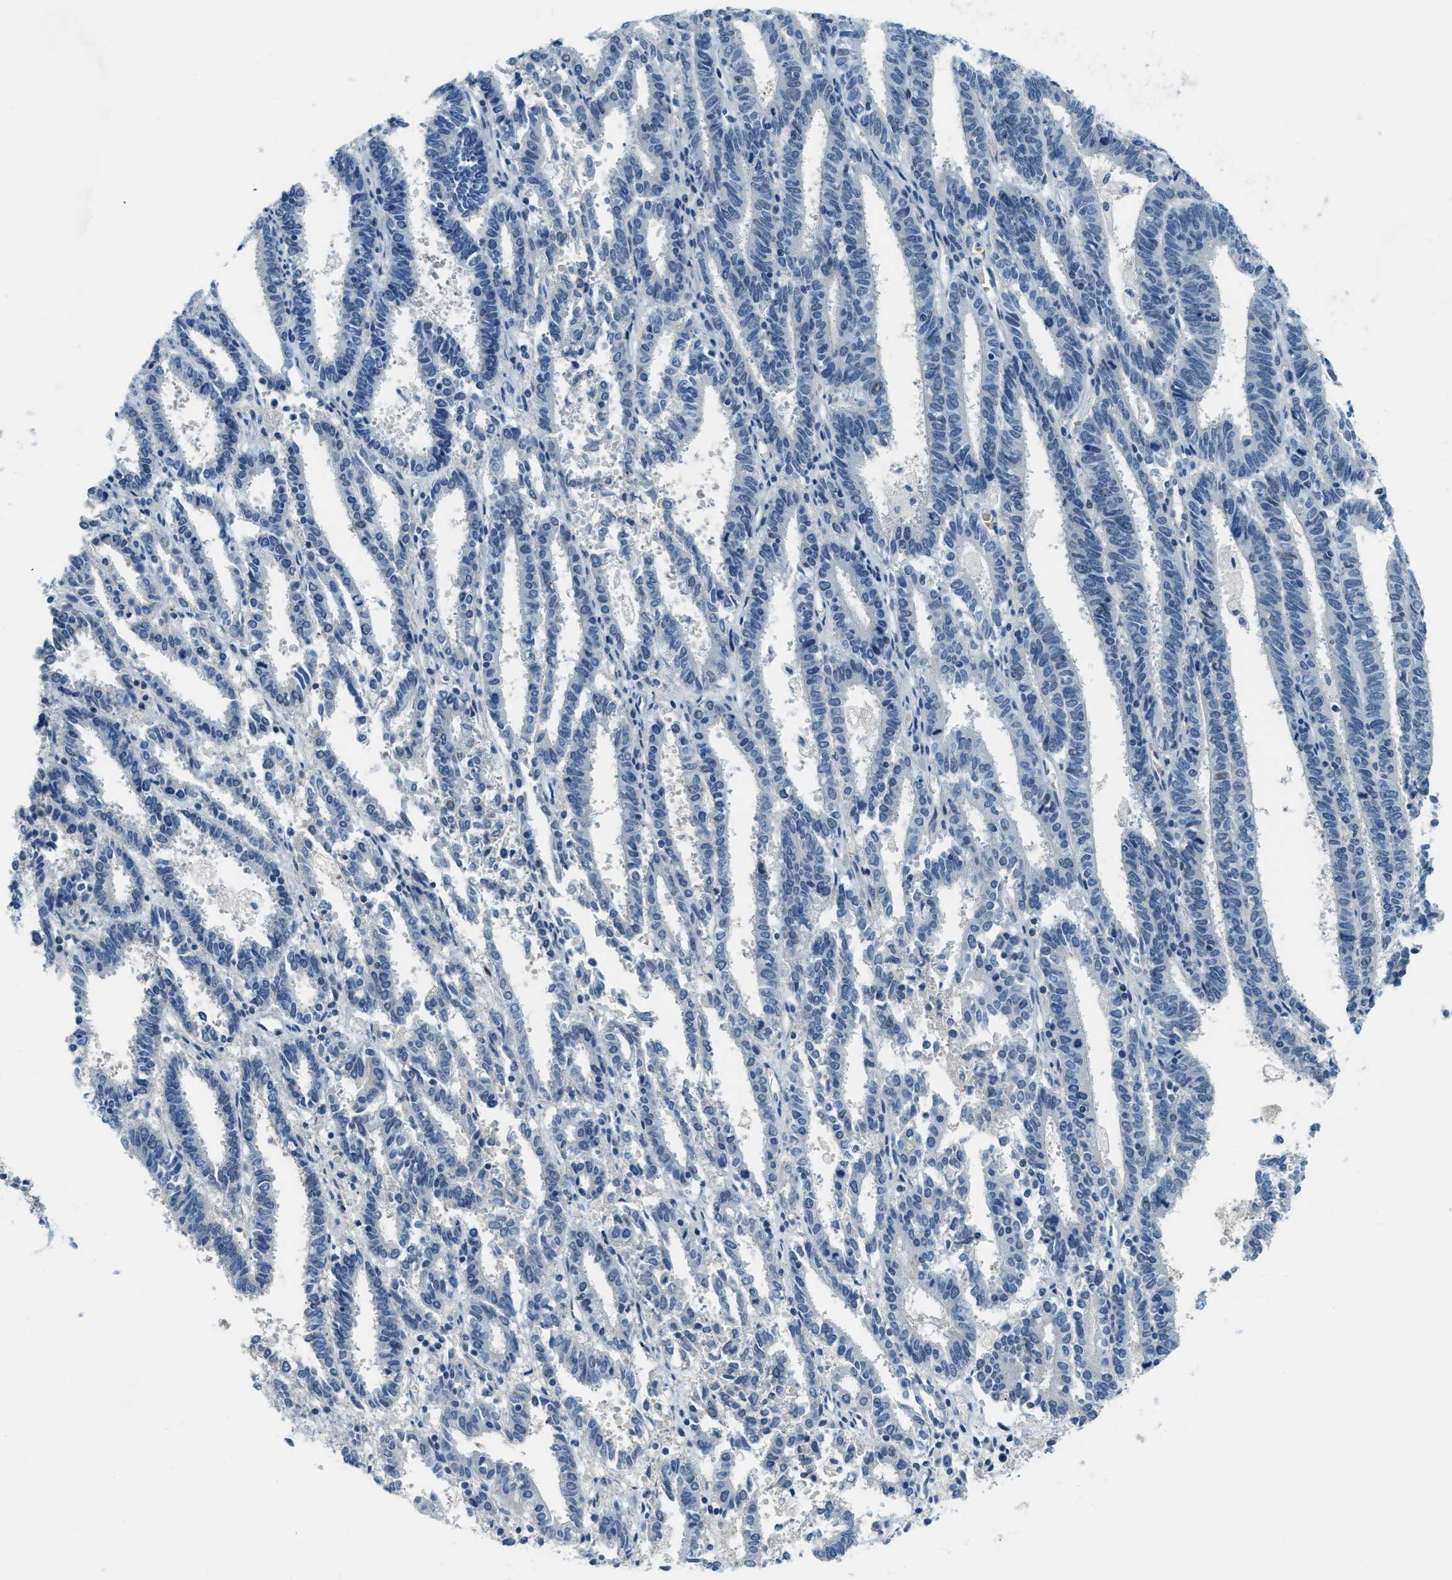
{"staining": {"intensity": "negative", "quantity": "none", "location": "none"}, "tissue": "endometrial cancer", "cell_type": "Tumor cells", "image_type": "cancer", "snomed": [{"axis": "morphology", "description": "Adenocarcinoma, NOS"}, {"axis": "topography", "description": "Uterus"}], "caption": "Image shows no protein positivity in tumor cells of endometrial adenocarcinoma tissue. Brightfield microscopy of immunohistochemistry stained with DAB (3,3'-diaminobenzidine) (brown) and hematoxylin (blue), captured at high magnification.", "gene": "CYP4X1", "patient": {"sex": "female", "age": 83}}